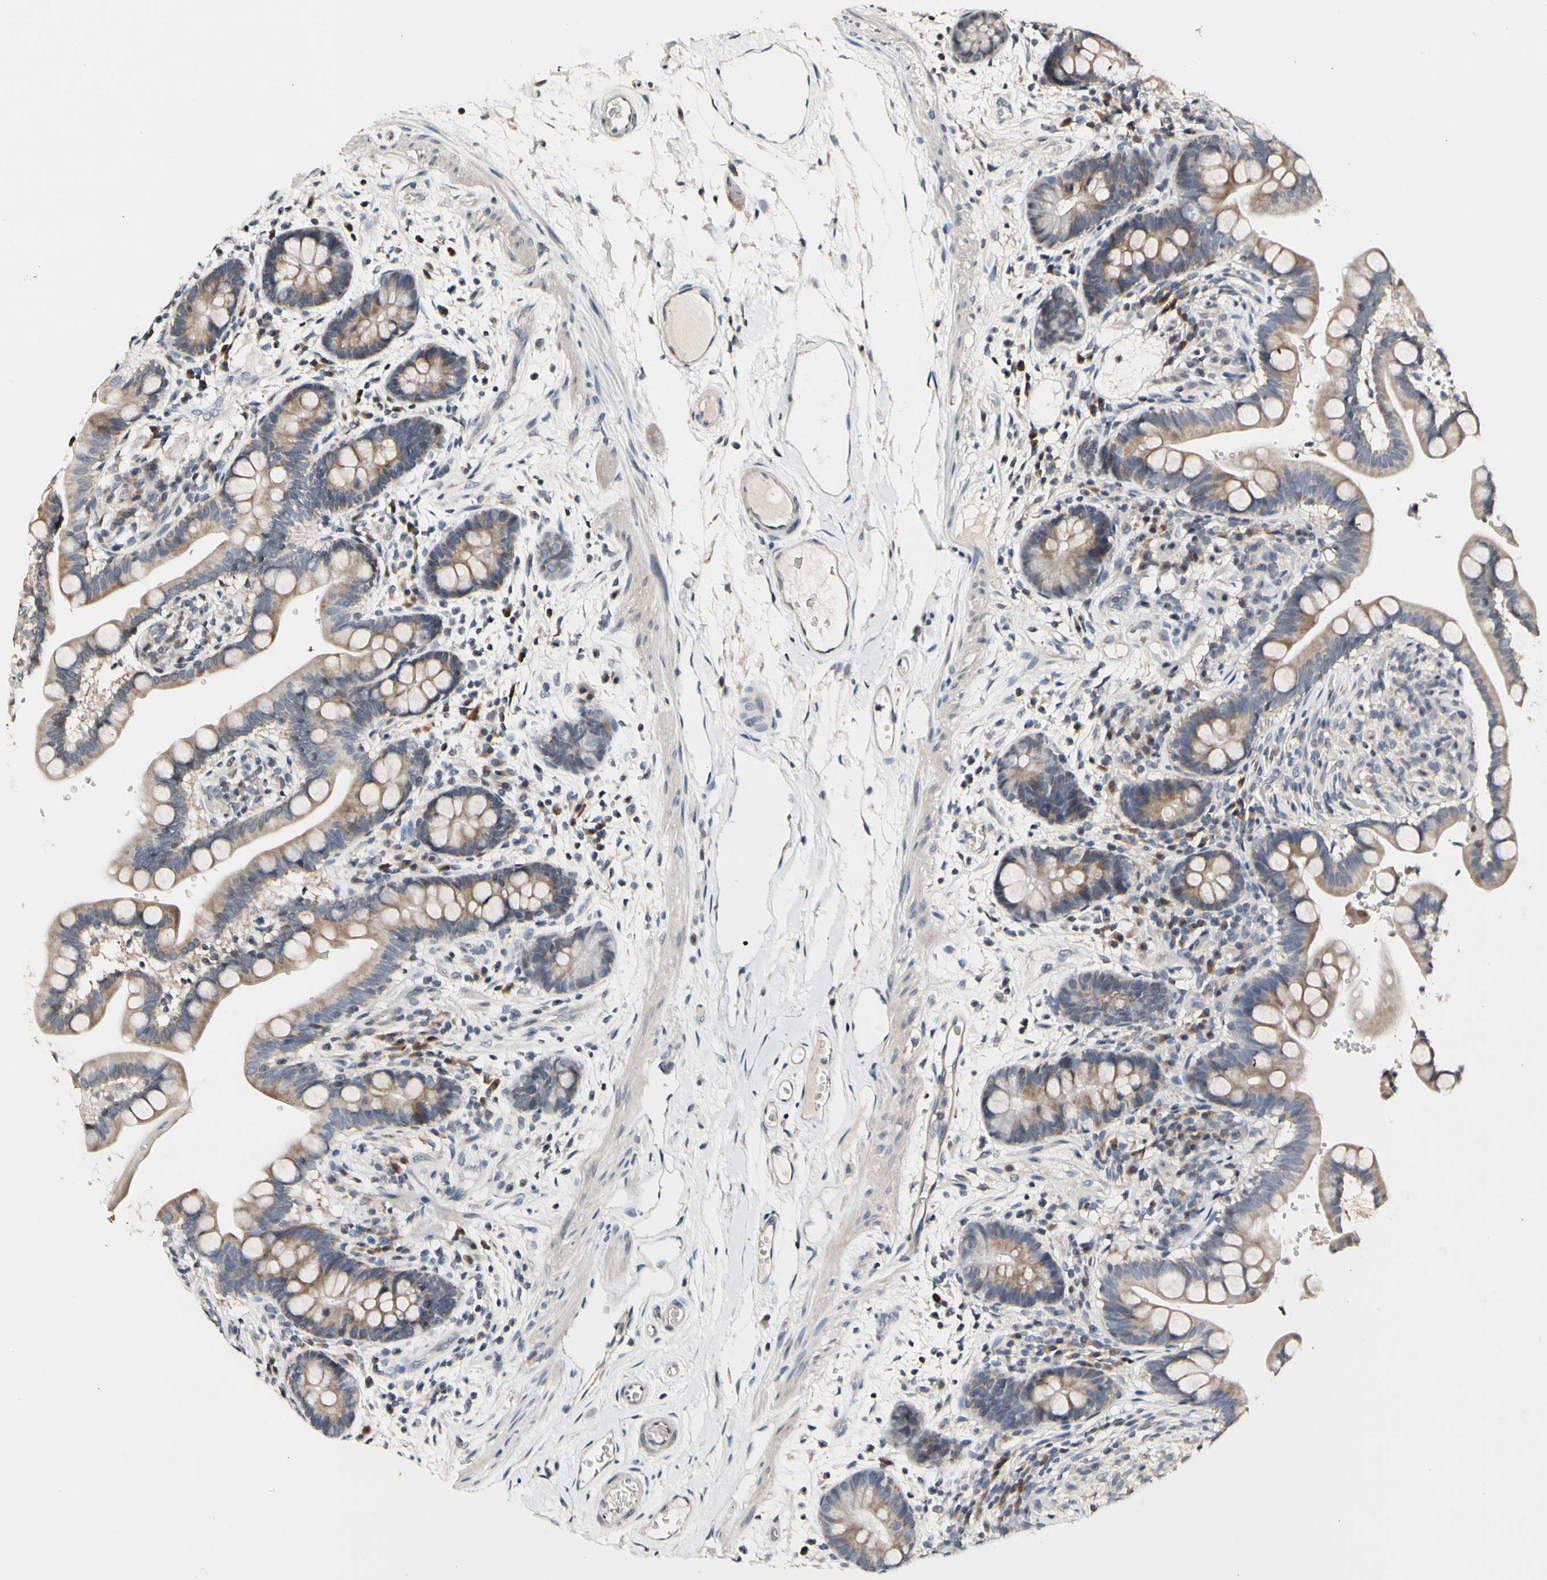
{"staining": {"intensity": "weak", "quantity": "<25%", "location": "cytoplasmic/membranous"}, "tissue": "colon", "cell_type": "Endothelial cells", "image_type": "normal", "snomed": [{"axis": "morphology", "description": "Normal tissue, NOS"}, {"axis": "topography", "description": "Colon"}], "caption": "Immunohistochemical staining of normal human colon displays no significant staining in endothelial cells. (Immunohistochemistry, brightfield microscopy, high magnification).", "gene": "SOX30", "patient": {"sex": "male", "age": 73}}